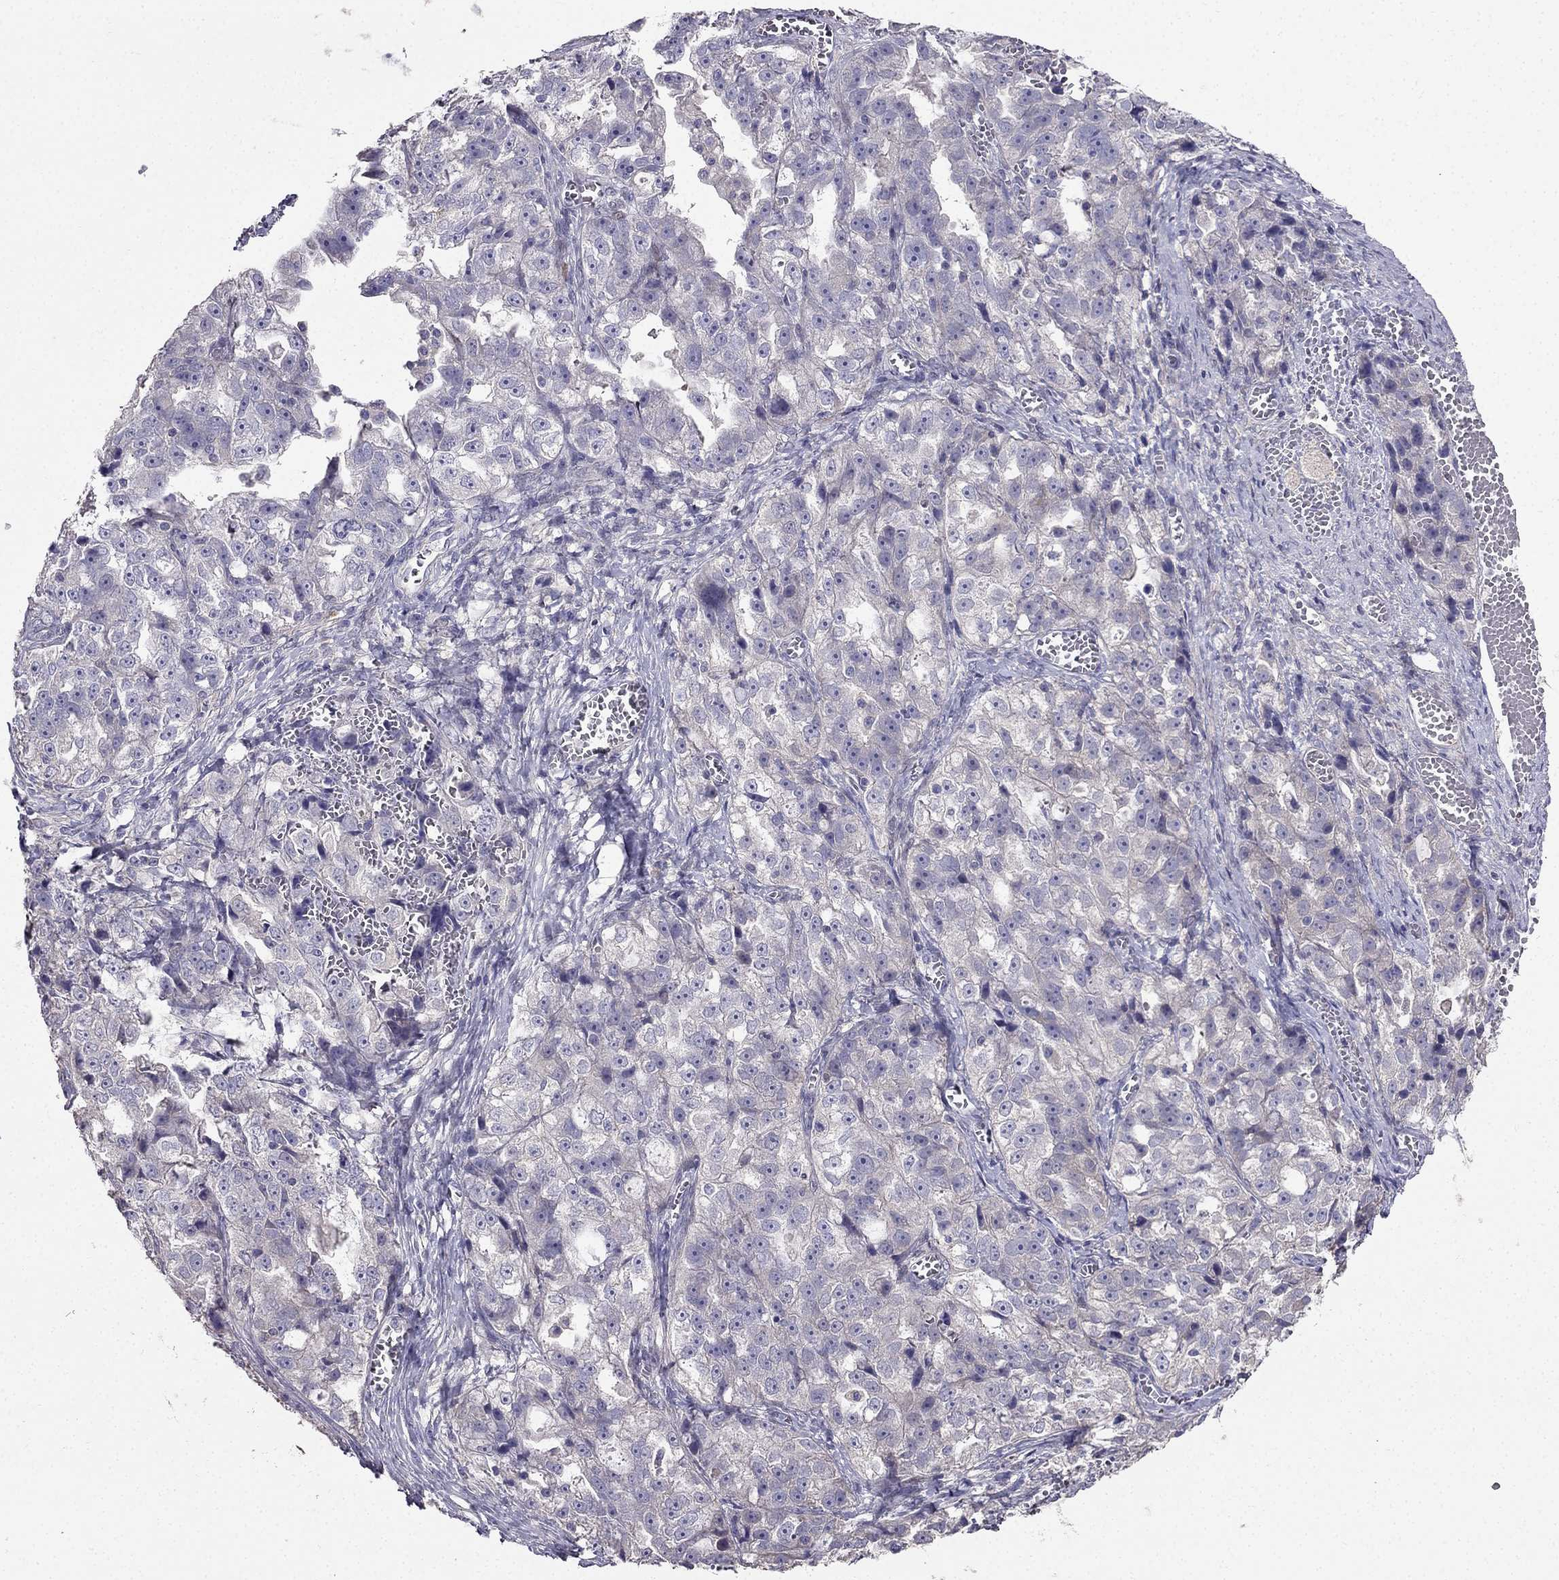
{"staining": {"intensity": "negative", "quantity": "none", "location": "none"}, "tissue": "ovarian cancer", "cell_type": "Tumor cells", "image_type": "cancer", "snomed": [{"axis": "morphology", "description": "Cystadenocarcinoma, serous, NOS"}, {"axis": "topography", "description": "Ovary"}], "caption": "This is an immunohistochemistry micrograph of human ovarian cancer (serous cystadenocarcinoma). There is no positivity in tumor cells.", "gene": "AS3MT", "patient": {"sex": "female", "age": 51}}